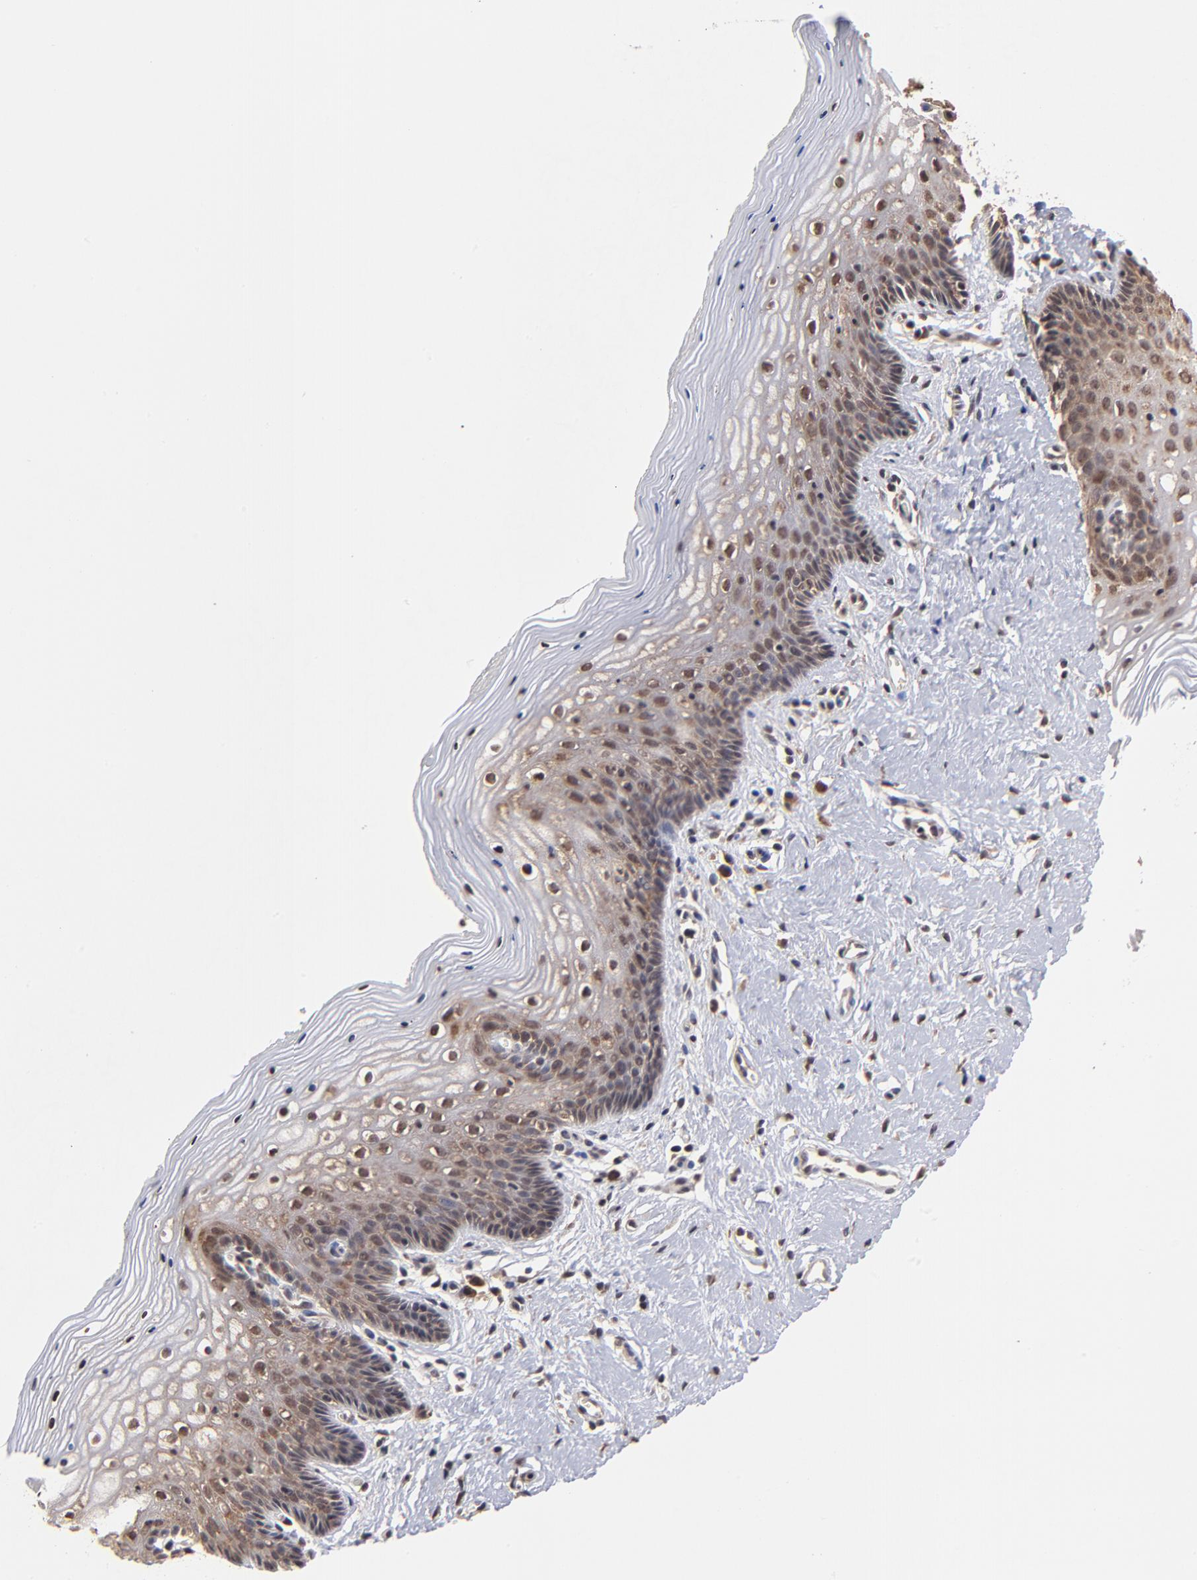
{"staining": {"intensity": "moderate", "quantity": "25%-75%", "location": "nuclear"}, "tissue": "vagina", "cell_type": "Squamous epithelial cells", "image_type": "normal", "snomed": [{"axis": "morphology", "description": "Normal tissue, NOS"}, {"axis": "topography", "description": "Vagina"}], "caption": "Immunohistochemical staining of unremarkable vagina shows medium levels of moderate nuclear positivity in approximately 25%-75% of squamous epithelial cells.", "gene": "BRPF1", "patient": {"sex": "female", "age": 46}}